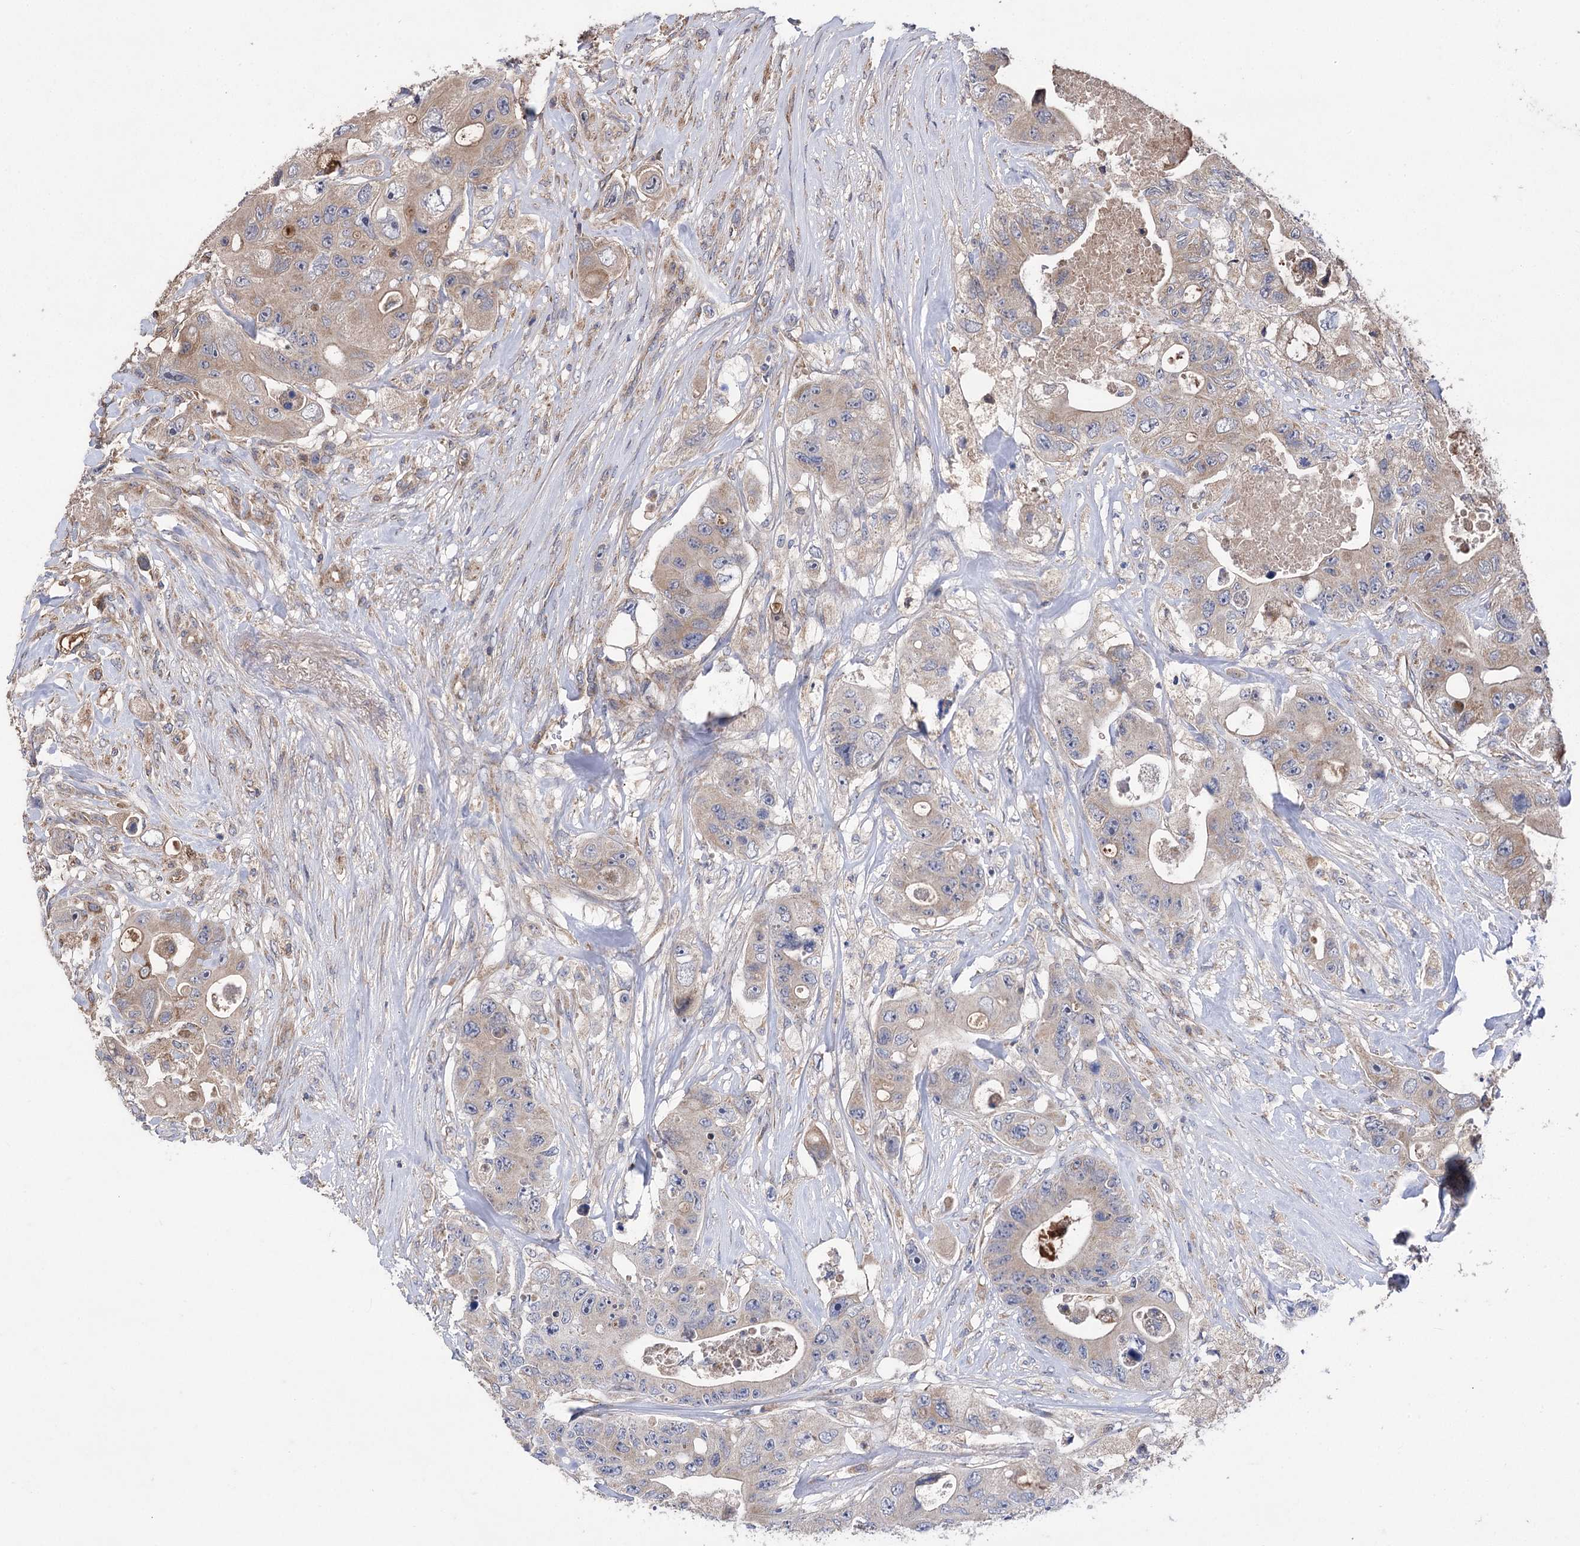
{"staining": {"intensity": "moderate", "quantity": "<25%", "location": "cytoplasmic/membranous"}, "tissue": "colorectal cancer", "cell_type": "Tumor cells", "image_type": "cancer", "snomed": [{"axis": "morphology", "description": "Adenocarcinoma, NOS"}, {"axis": "topography", "description": "Colon"}], "caption": "Immunohistochemical staining of human adenocarcinoma (colorectal) reveals low levels of moderate cytoplasmic/membranous protein staining in about <25% of tumor cells.", "gene": "RASSF3", "patient": {"sex": "female", "age": 46}}